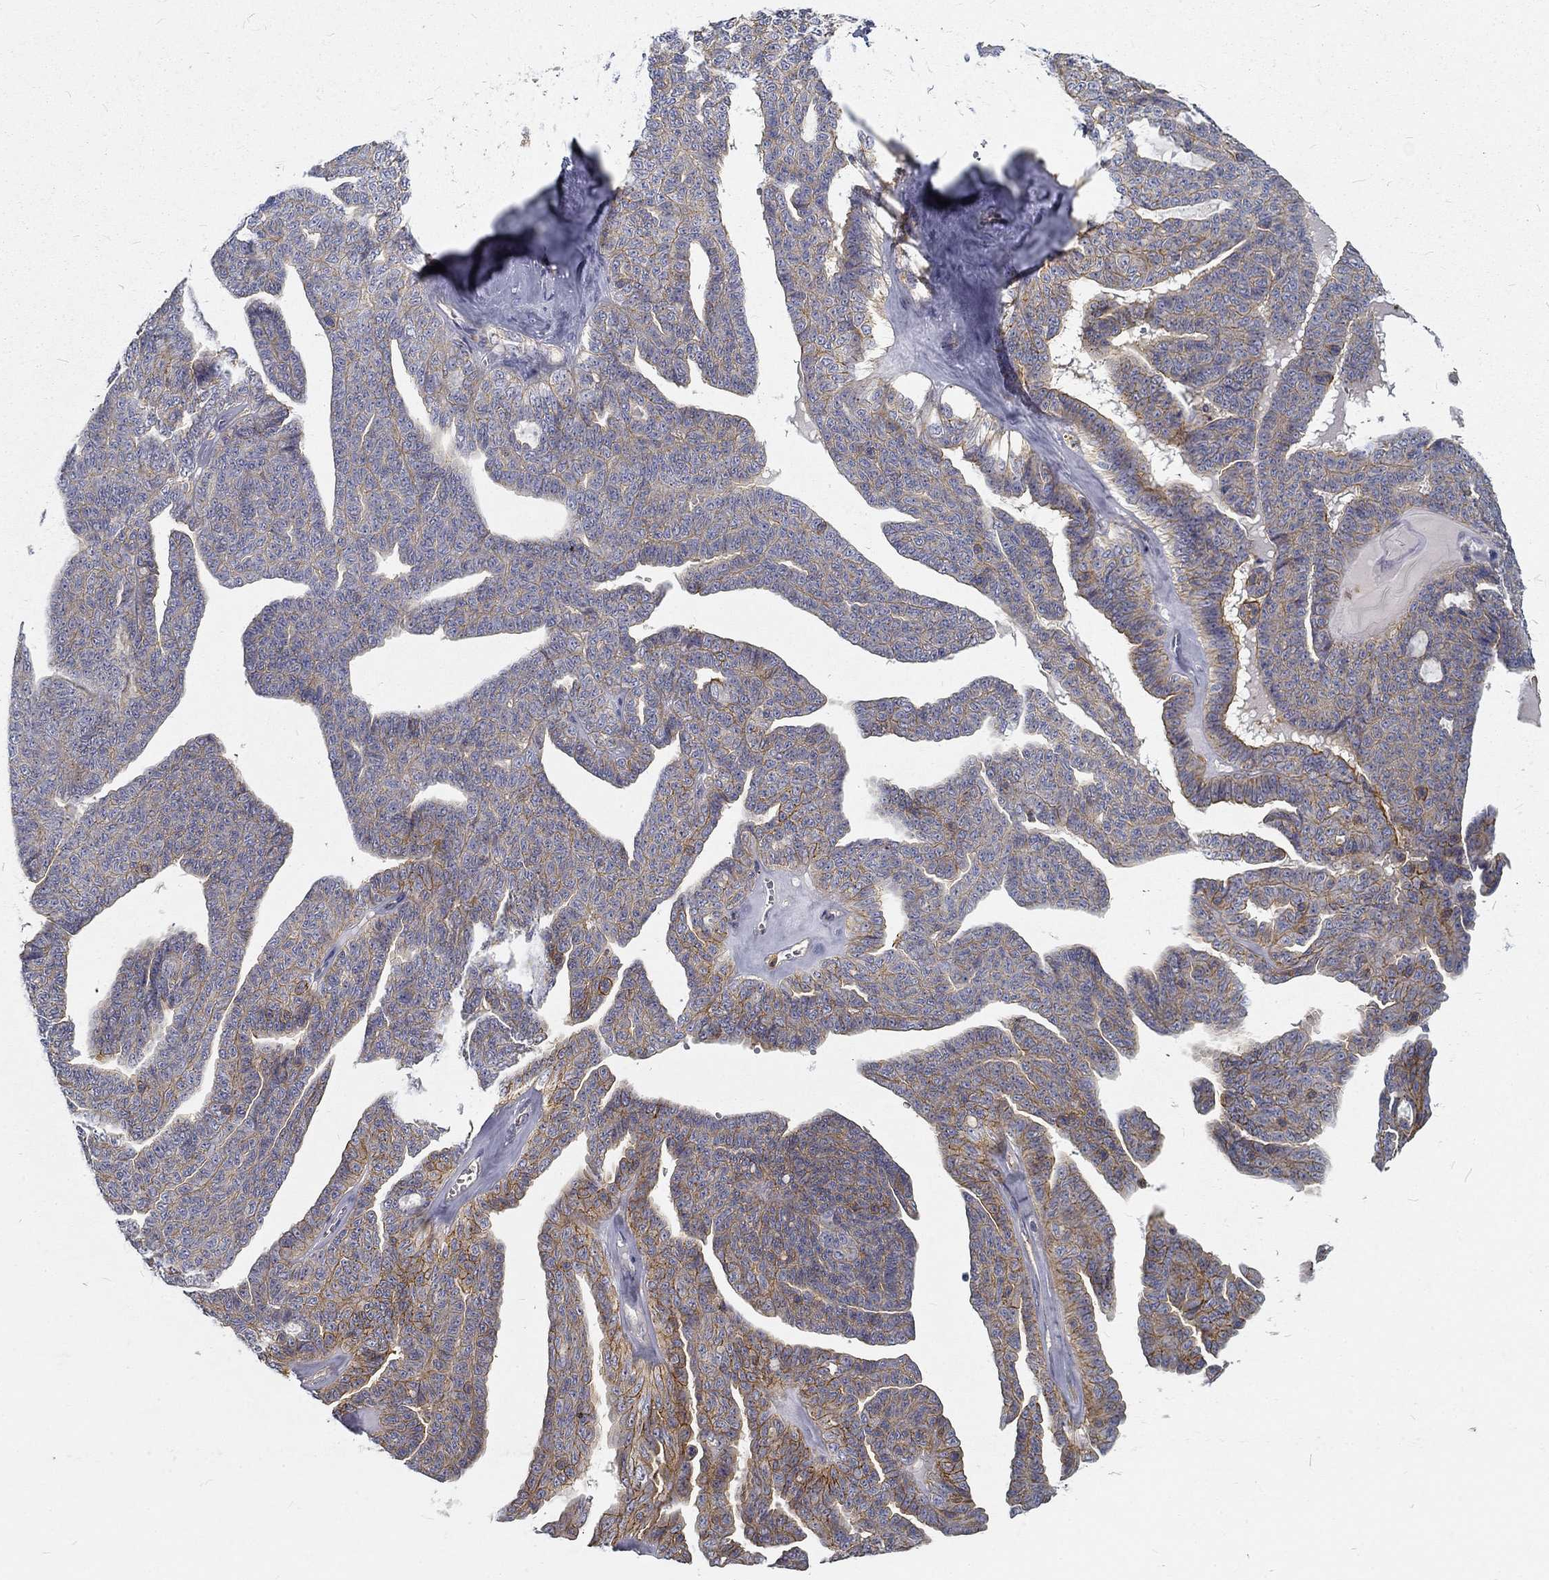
{"staining": {"intensity": "moderate", "quantity": "25%-75%", "location": "cytoplasmic/membranous"}, "tissue": "ovarian cancer", "cell_type": "Tumor cells", "image_type": "cancer", "snomed": [{"axis": "morphology", "description": "Cystadenocarcinoma, serous, NOS"}, {"axis": "topography", "description": "Ovary"}], "caption": "IHC of ovarian cancer (serous cystadenocarcinoma) displays medium levels of moderate cytoplasmic/membranous expression in approximately 25%-75% of tumor cells.", "gene": "MTMR11", "patient": {"sex": "female", "age": 71}}